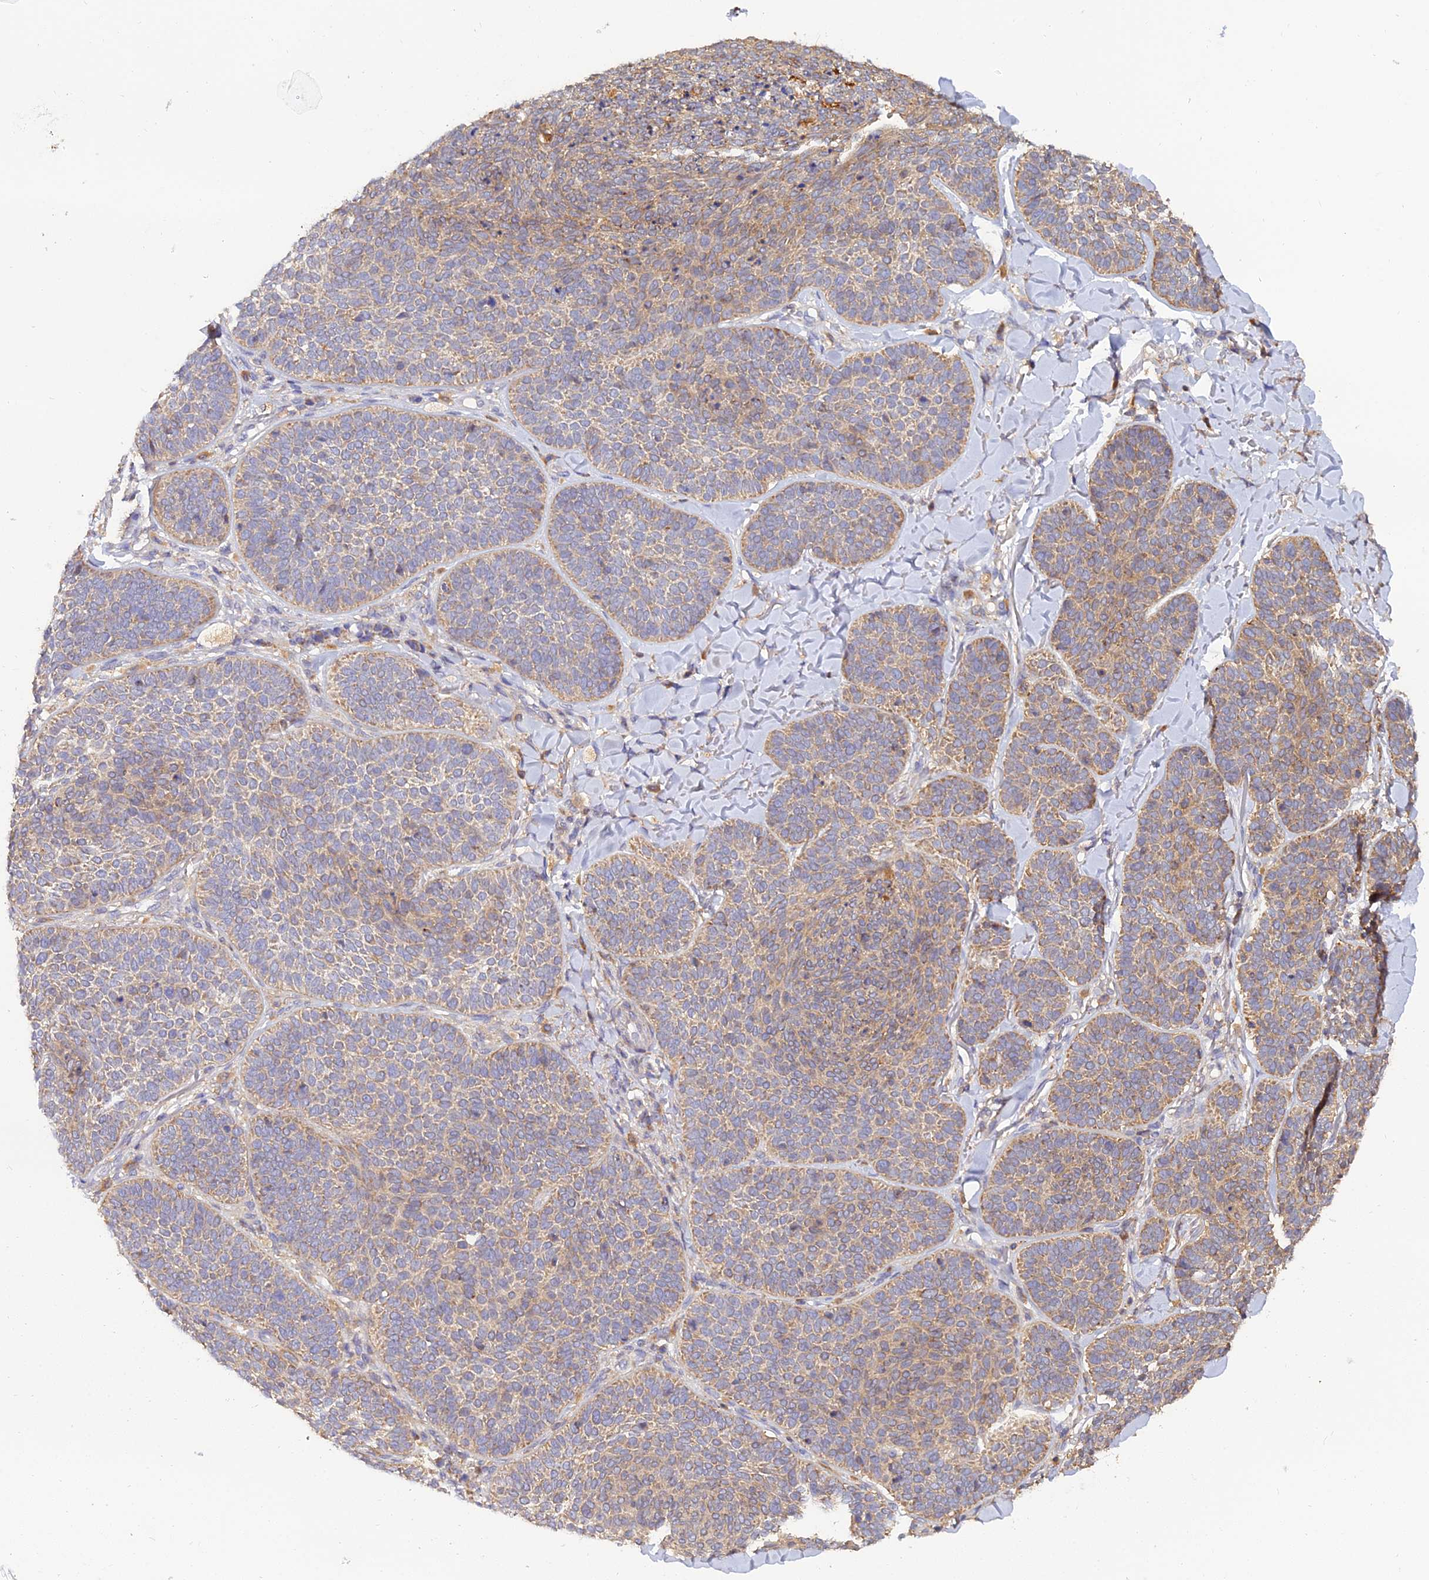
{"staining": {"intensity": "moderate", "quantity": "25%-75%", "location": "cytoplasmic/membranous"}, "tissue": "skin cancer", "cell_type": "Tumor cells", "image_type": "cancer", "snomed": [{"axis": "morphology", "description": "Basal cell carcinoma"}, {"axis": "topography", "description": "Skin"}], "caption": "A photomicrograph of human basal cell carcinoma (skin) stained for a protein displays moderate cytoplasmic/membranous brown staining in tumor cells.", "gene": "ARL8B", "patient": {"sex": "male", "age": 85}}